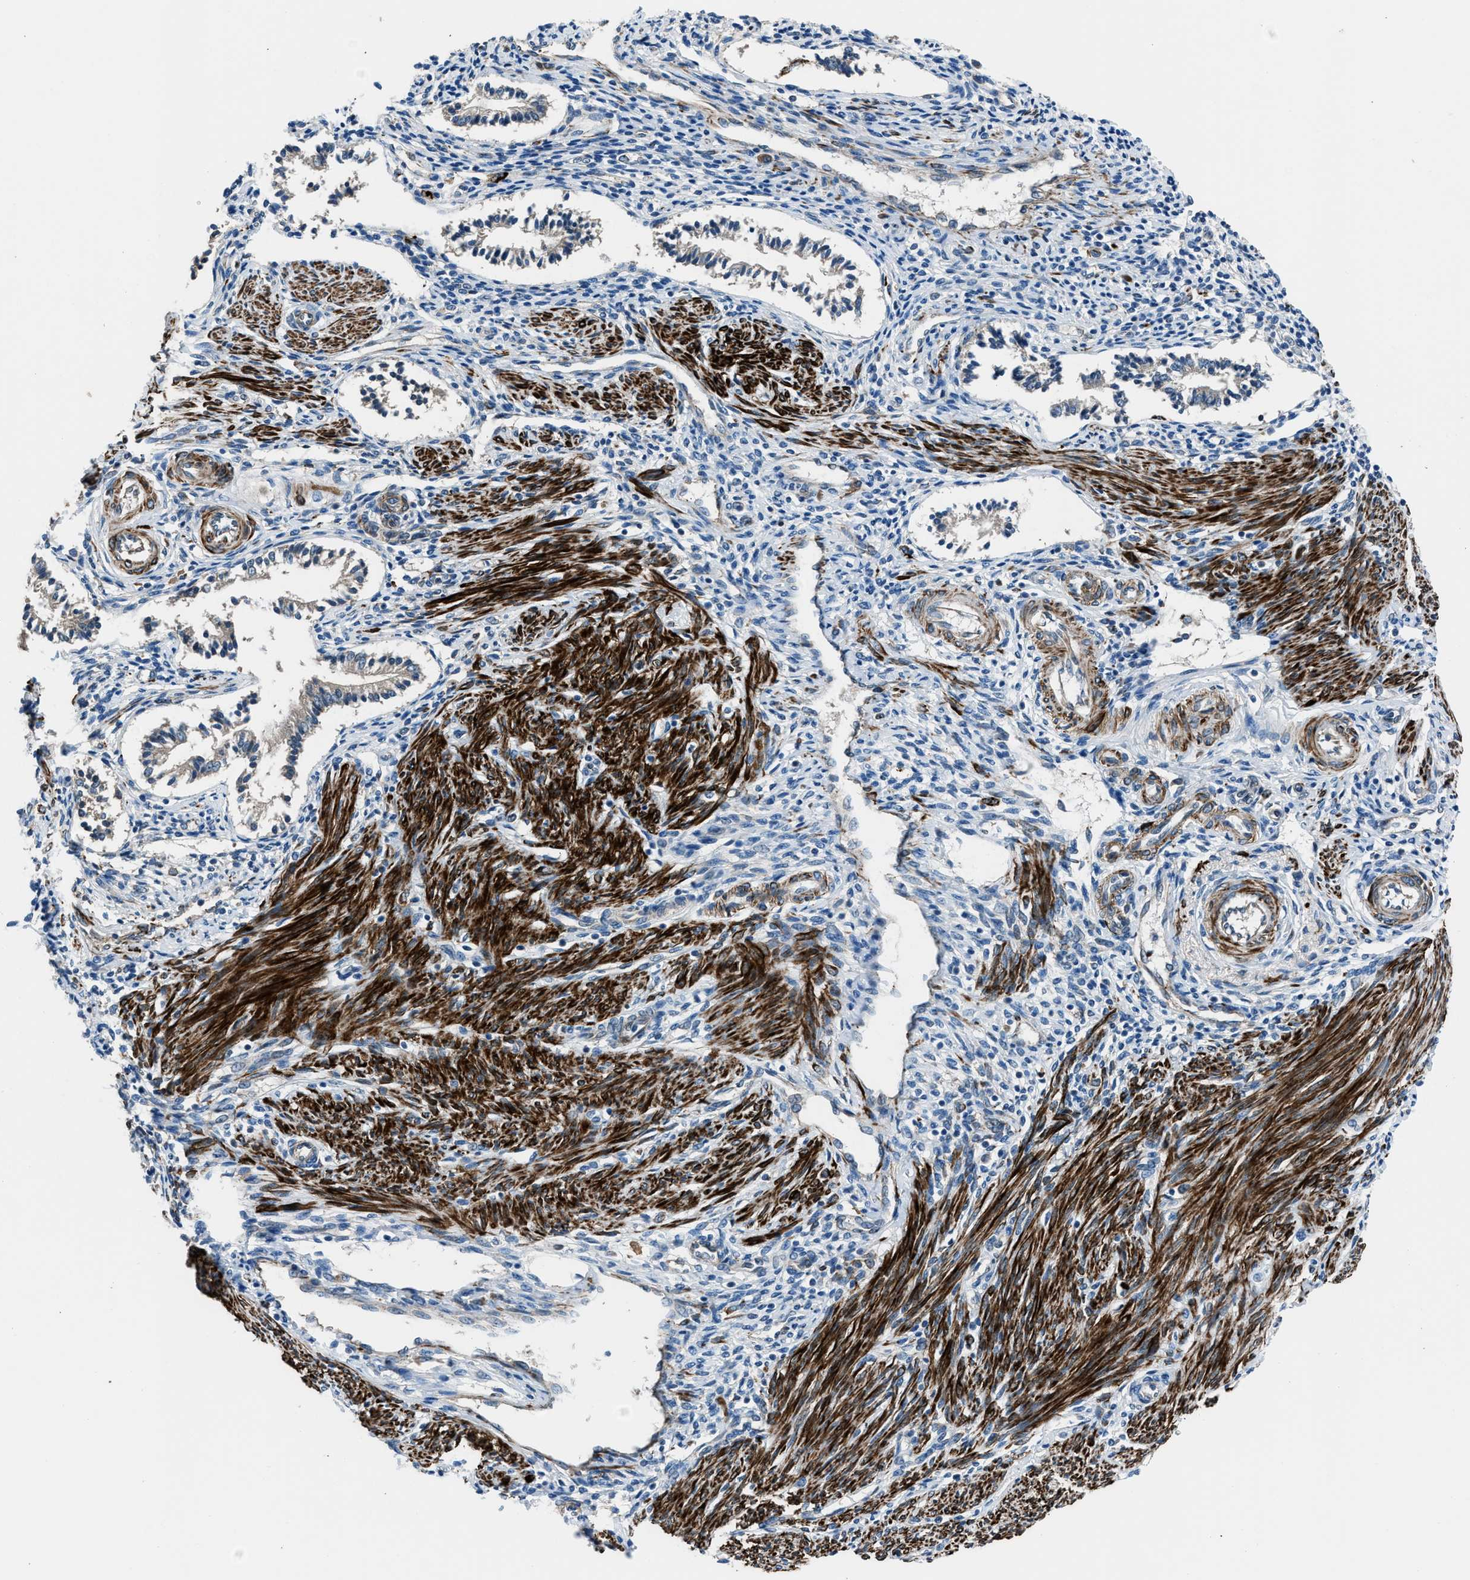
{"staining": {"intensity": "weak", "quantity": "25%-75%", "location": "cytoplasmic/membranous"}, "tissue": "endometrium", "cell_type": "Cells in endometrial stroma", "image_type": "normal", "snomed": [{"axis": "morphology", "description": "Normal tissue, NOS"}, {"axis": "topography", "description": "Endometrium"}], "caption": "An immunohistochemistry (IHC) image of benign tissue is shown. Protein staining in brown labels weak cytoplasmic/membranous positivity in endometrium within cells in endometrial stroma.", "gene": "LMBR1", "patient": {"sex": "female", "age": 42}}